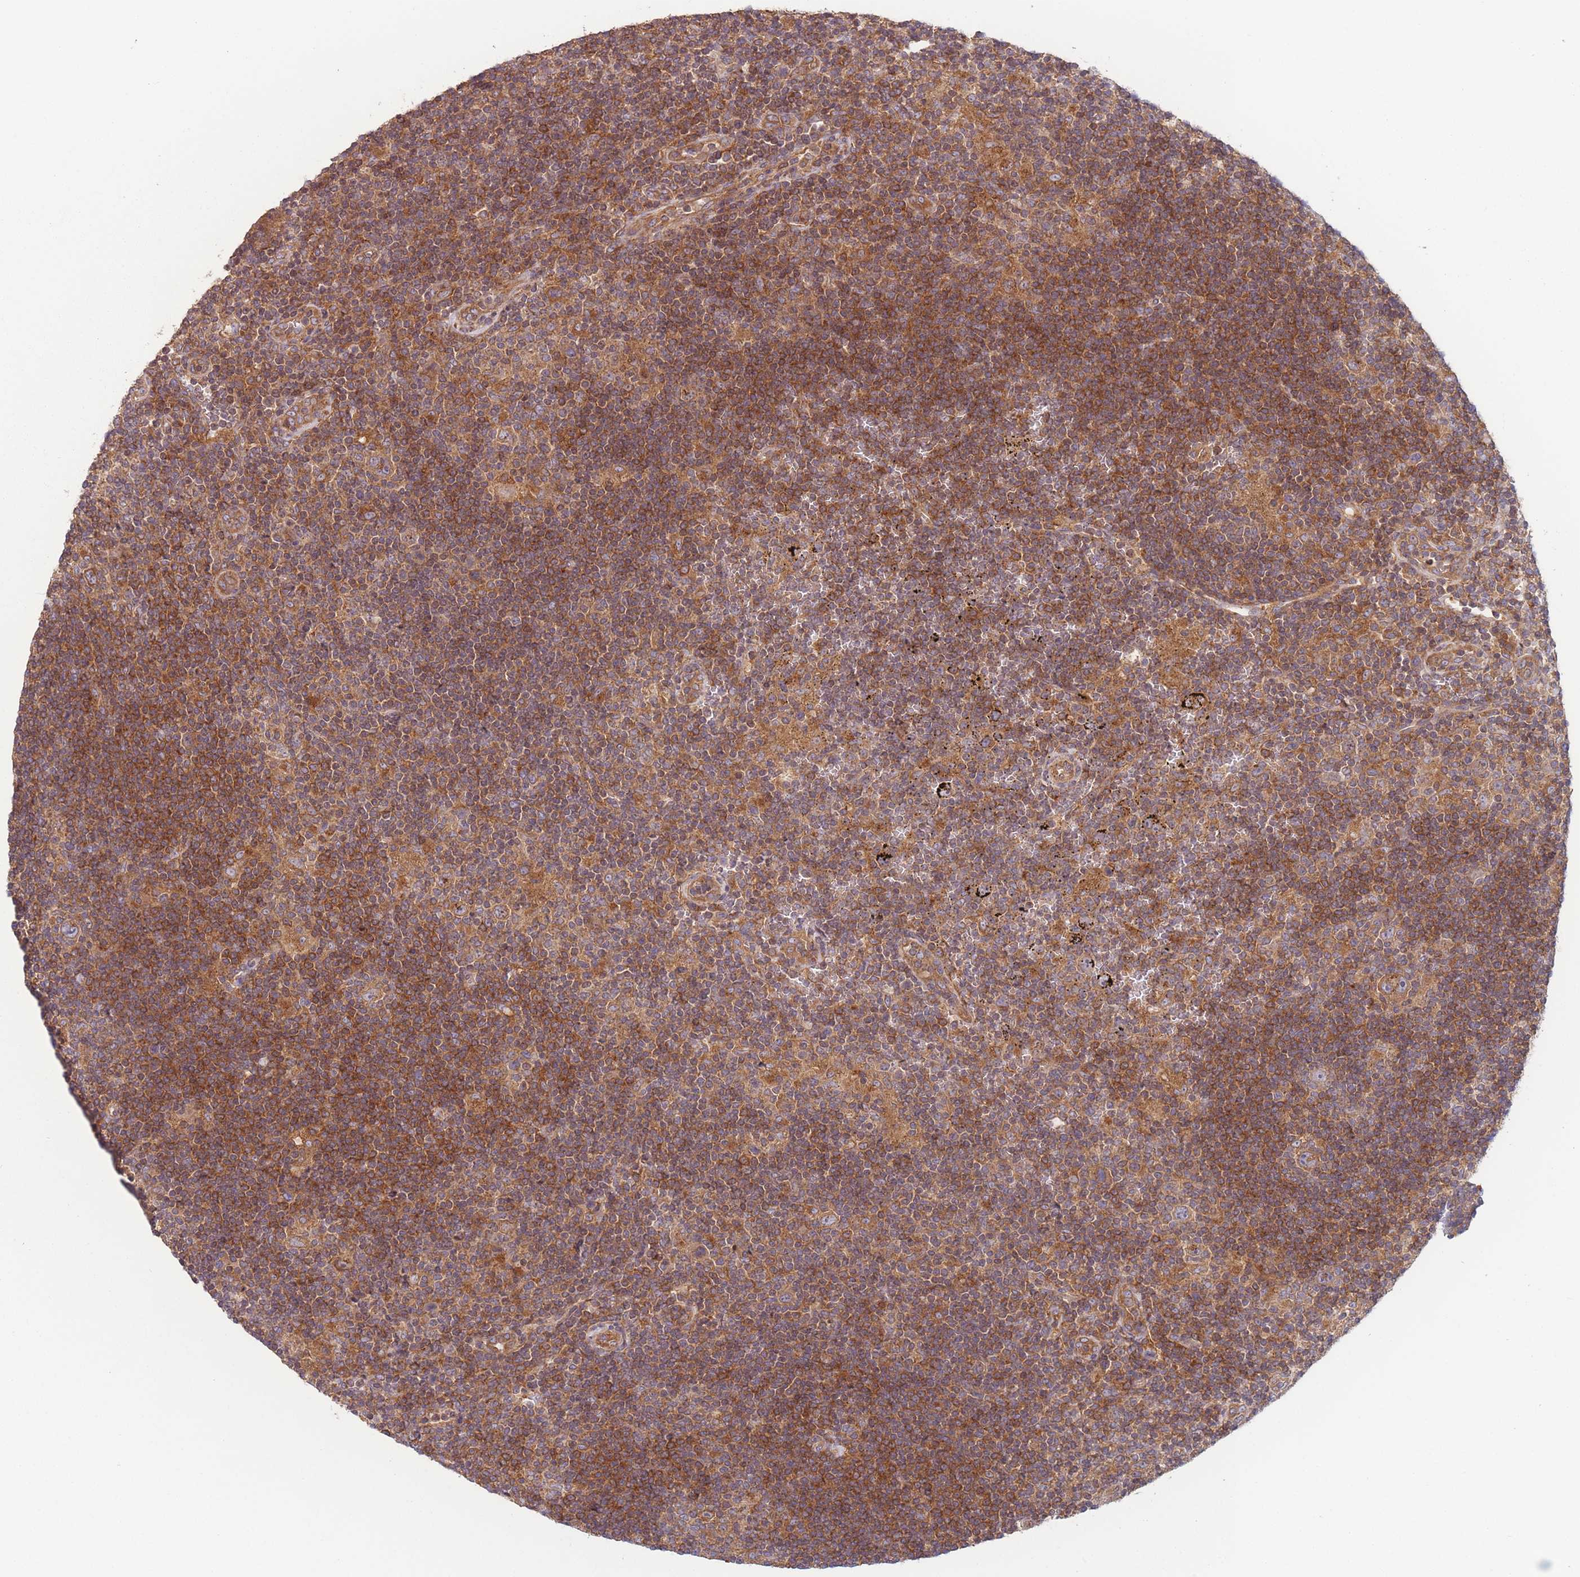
{"staining": {"intensity": "moderate", "quantity": ">75%", "location": "cytoplasmic/membranous"}, "tissue": "lymphoma", "cell_type": "Tumor cells", "image_type": "cancer", "snomed": [{"axis": "morphology", "description": "Hodgkin's disease, NOS"}, {"axis": "topography", "description": "Lymph node"}], "caption": "This is an image of IHC staining of lymphoma, which shows moderate expression in the cytoplasmic/membranous of tumor cells.", "gene": "WASHC2A", "patient": {"sex": "female", "age": 57}}